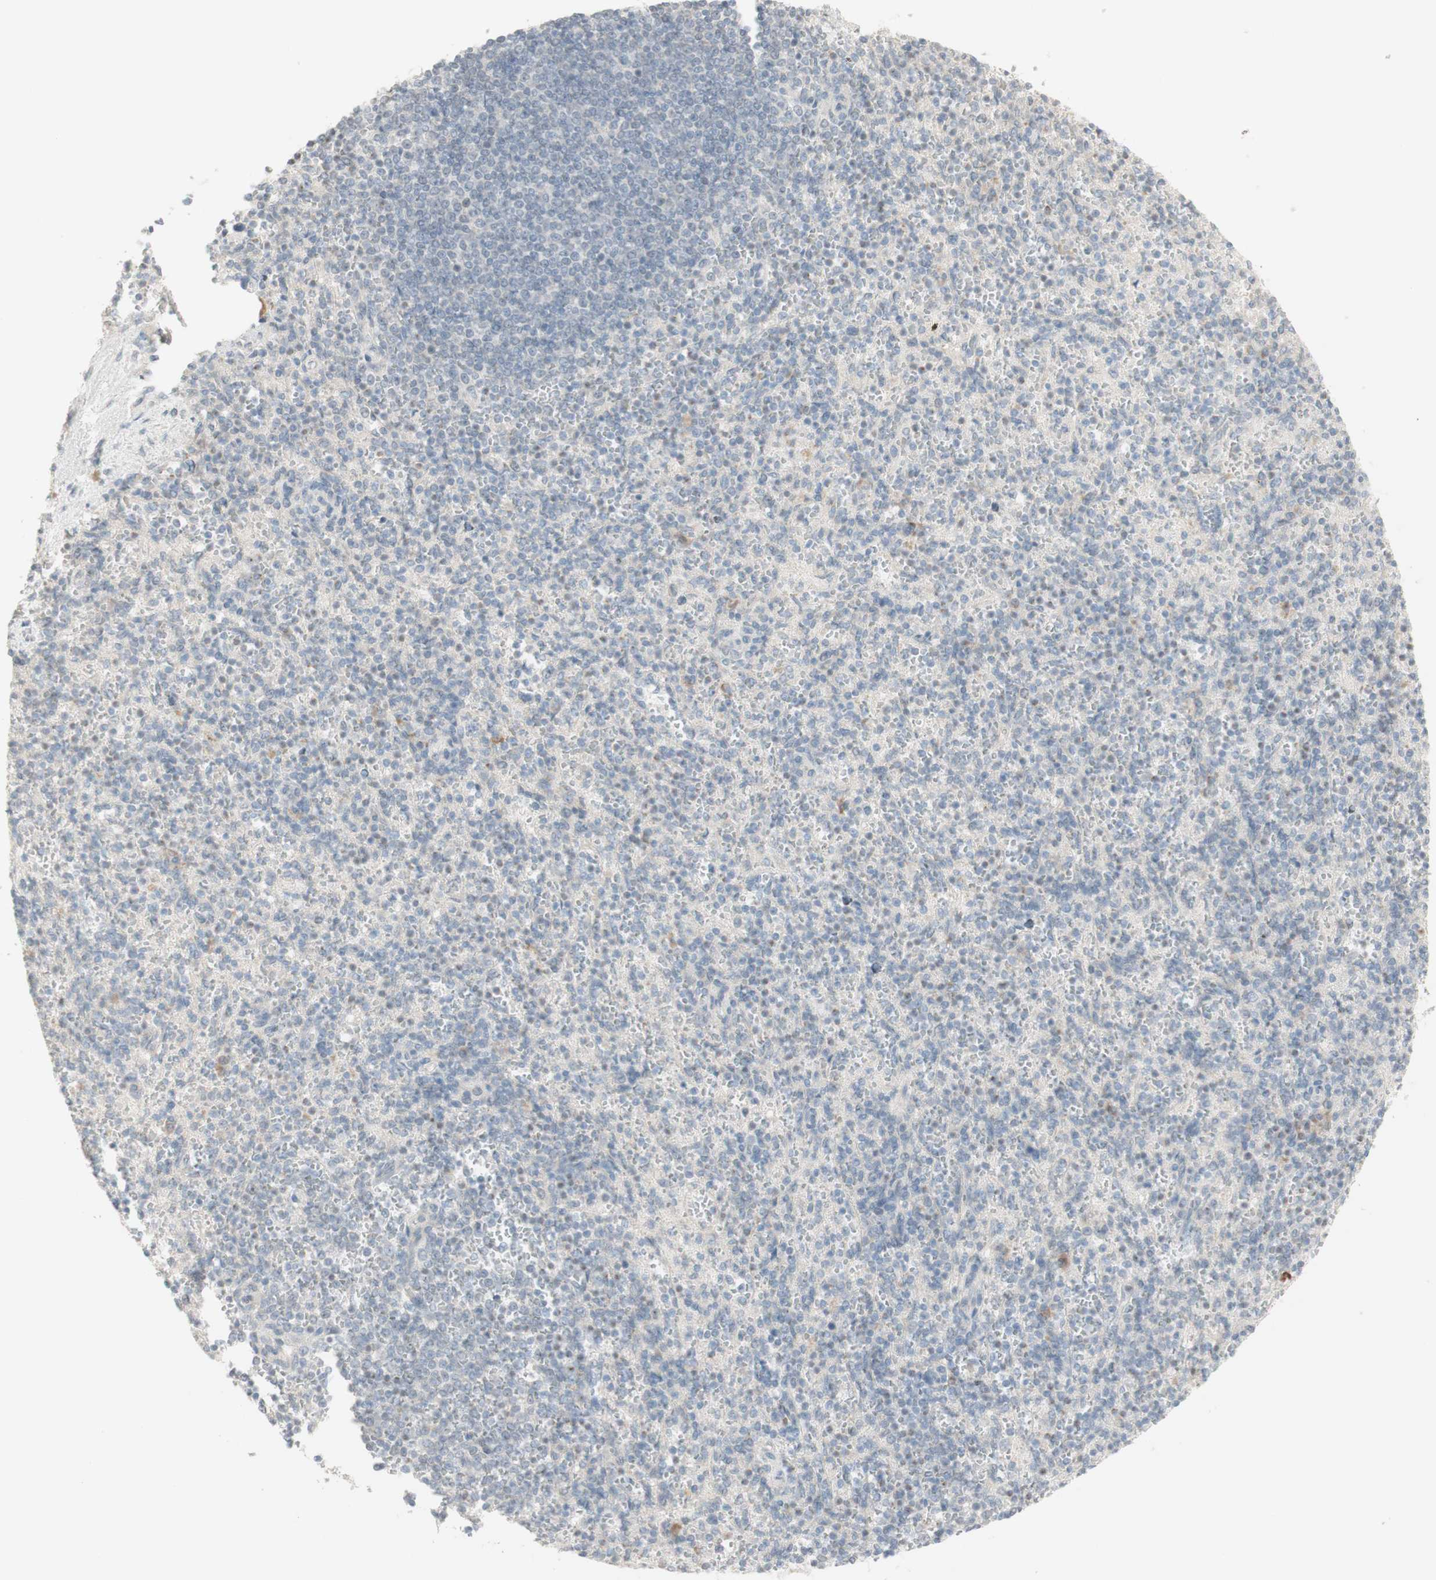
{"staining": {"intensity": "negative", "quantity": "none", "location": "none"}, "tissue": "spleen", "cell_type": "Cells in red pulp", "image_type": "normal", "snomed": [{"axis": "morphology", "description": "Normal tissue, NOS"}, {"axis": "topography", "description": "Spleen"}], "caption": "This photomicrograph is of benign spleen stained with IHC to label a protein in brown with the nuclei are counter-stained blue. There is no expression in cells in red pulp.", "gene": "PLCD4", "patient": {"sex": "female", "age": 74}}